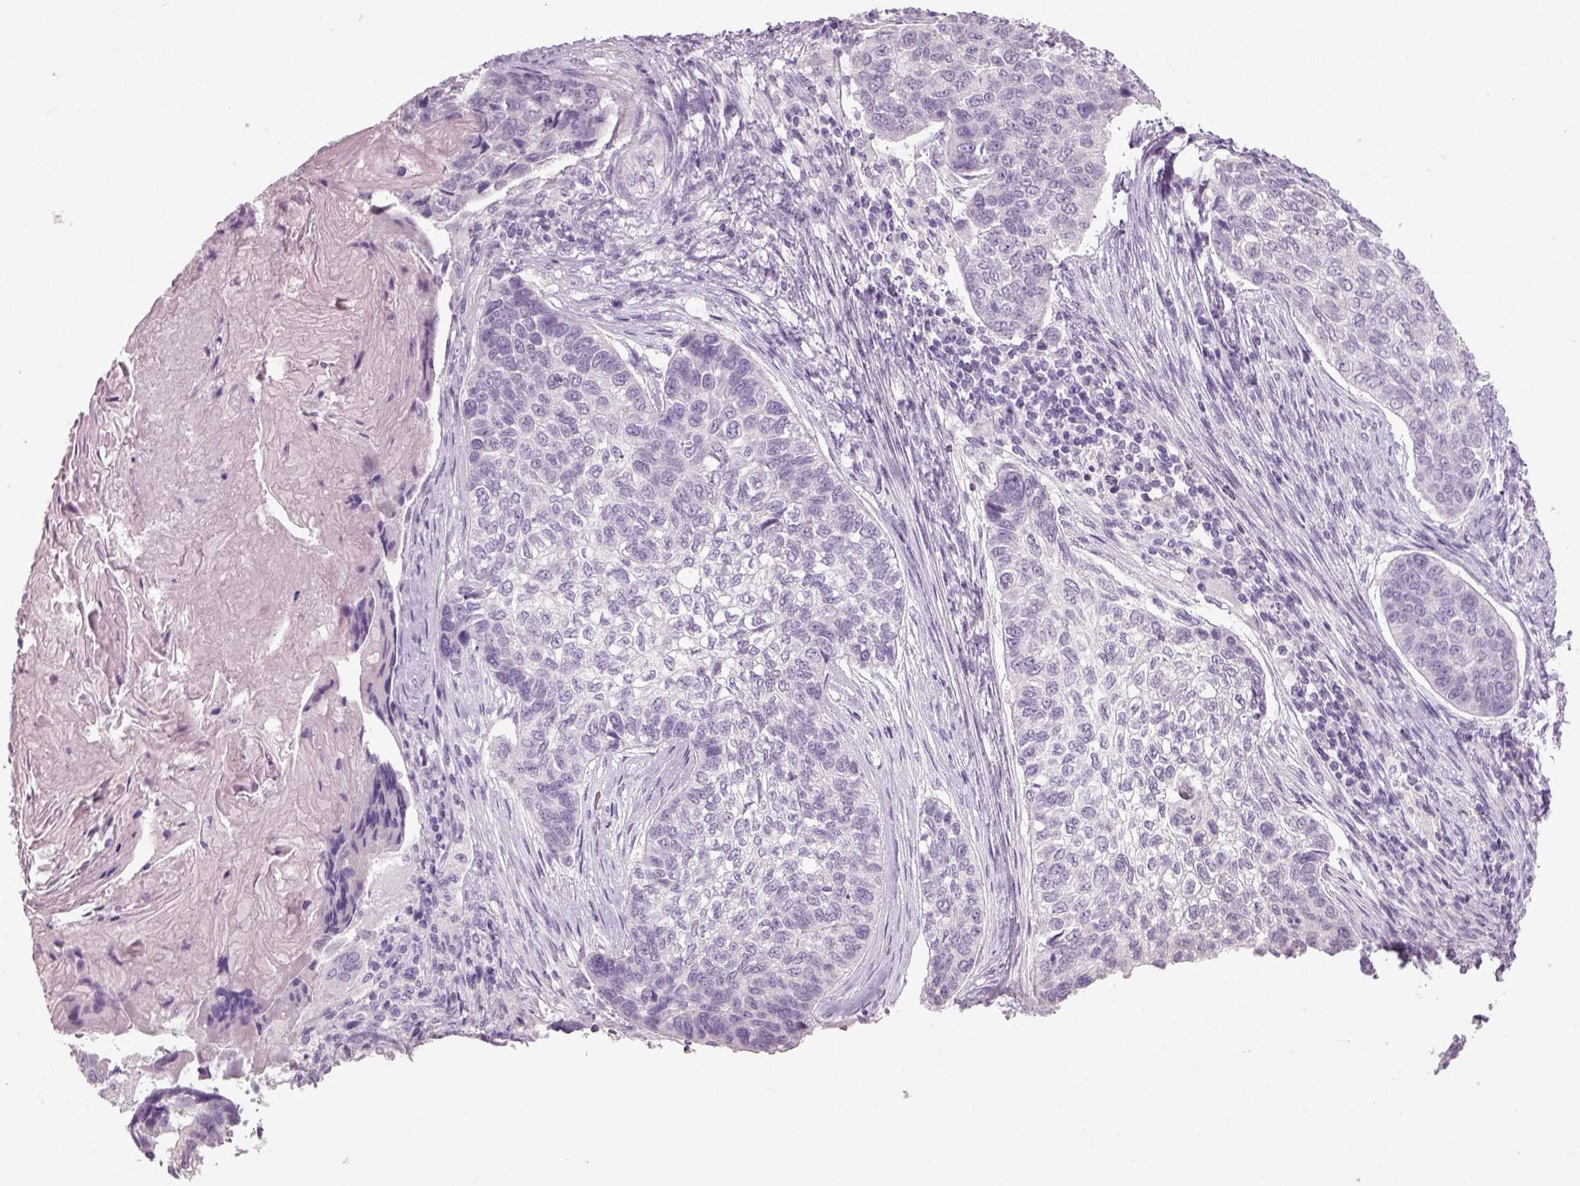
{"staining": {"intensity": "negative", "quantity": "none", "location": "none"}, "tissue": "lung cancer", "cell_type": "Tumor cells", "image_type": "cancer", "snomed": [{"axis": "morphology", "description": "Squamous cell carcinoma, NOS"}, {"axis": "topography", "description": "Lung"}], "caption": "IHC micrograph of neoplastic tissue: lung cancer stained with DAB (3,3'-diaminobenzidine) exhibits no significant protein positivity in tumor cells.", "gene": "SLC6A2", "patient": {"sex": "male", "age": 69}}